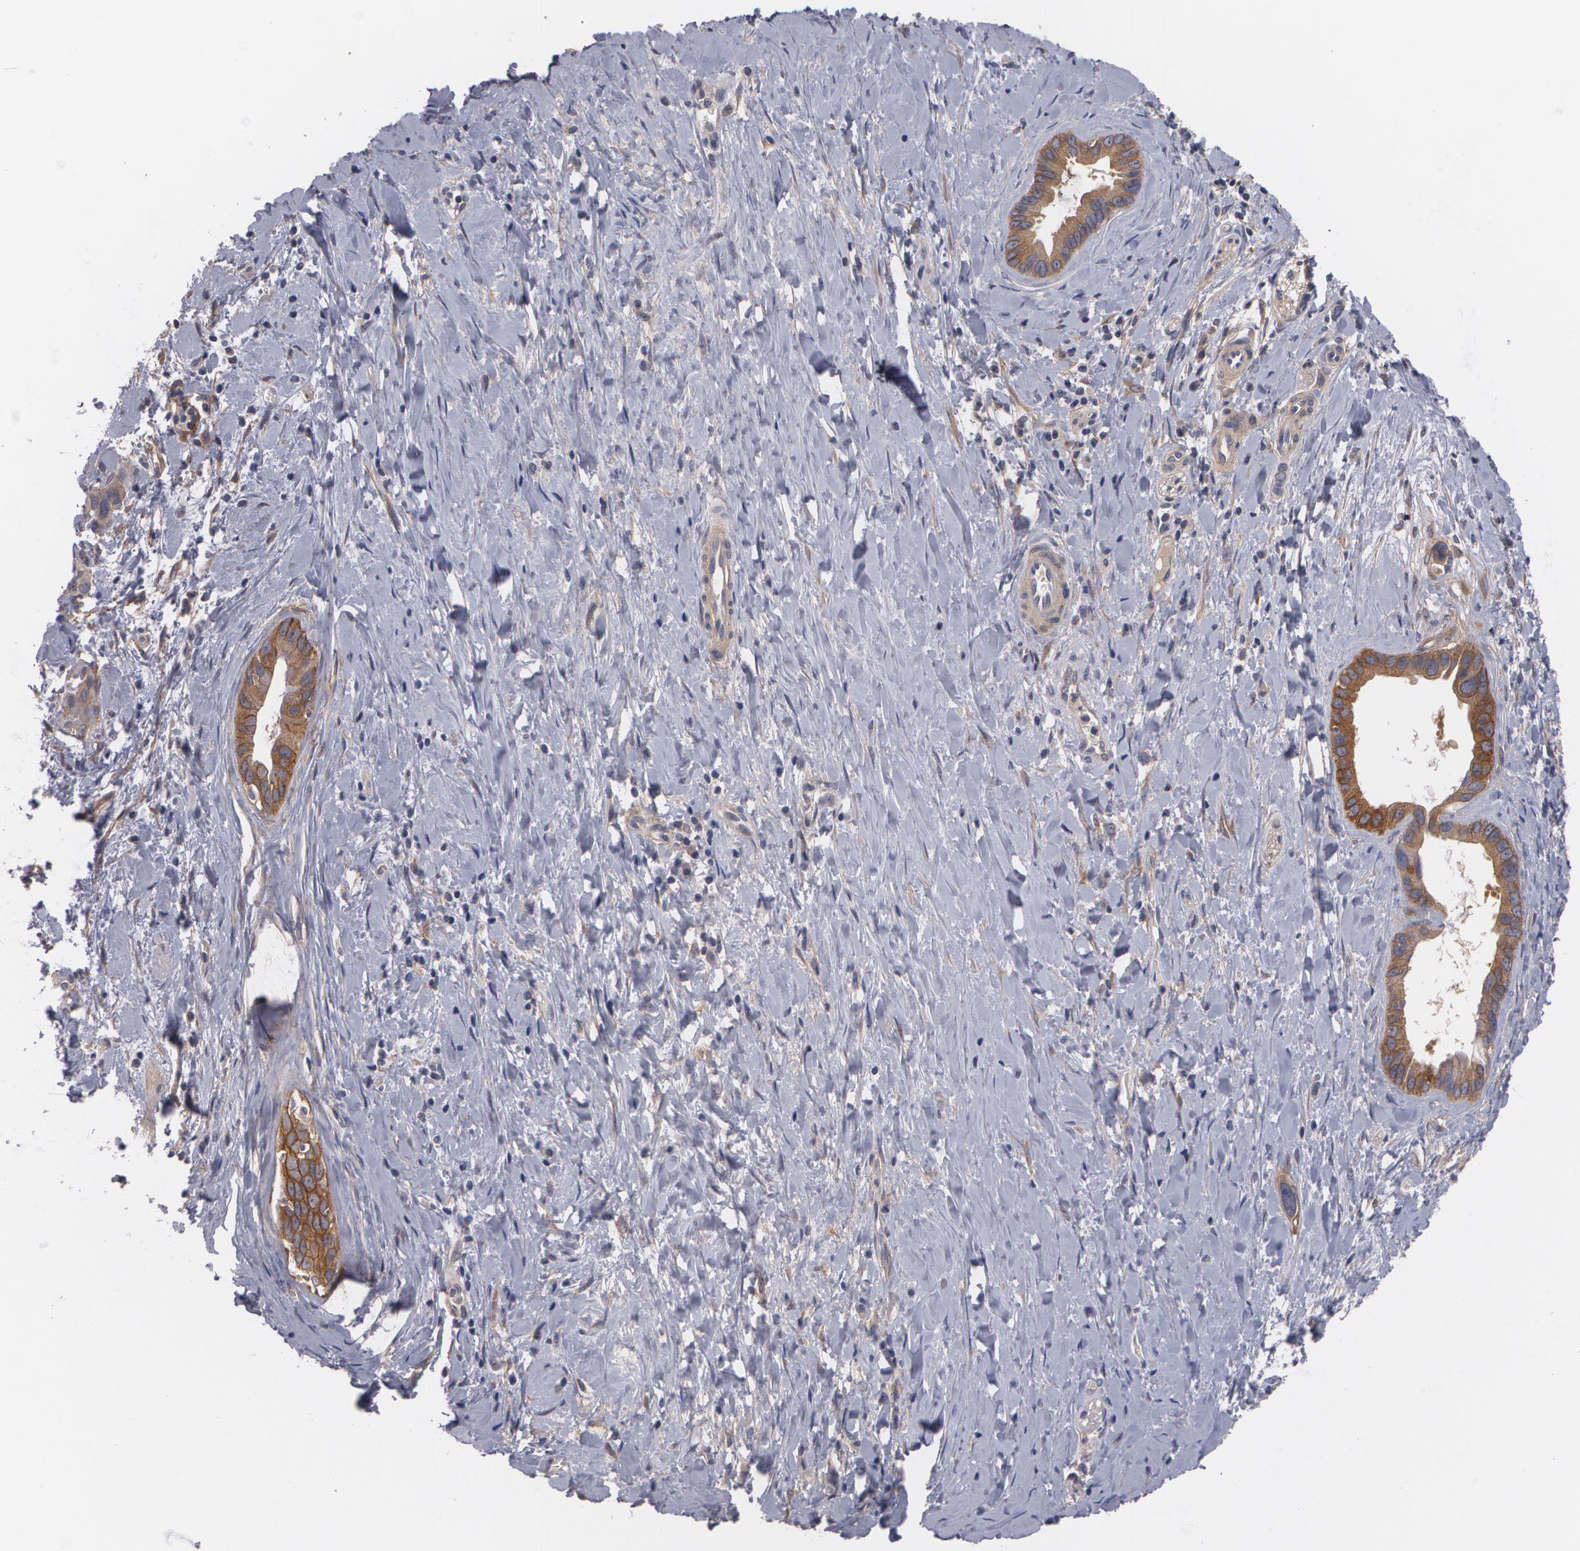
{"staining": {"intensity": "strong", "quantity": ">75%", "location": "cytoplasmic/membranous"}, "tissue": "liver cancer", "cell_type": "Tumor cells", "image_type": "cancer", "snomed": [{"axis": "morphology", "description": "Cholangiocarcinoma"}, {"axis": "topography", "description": "Liver"}], "caption": "A histopathology image of human cholangiocarcinoma (liver) stained for a protein shows strong cytoplasmic/membranous brown staining in tumor cells.", "gene": "CASK", "patient": {"sex": "female", "age": 65}}